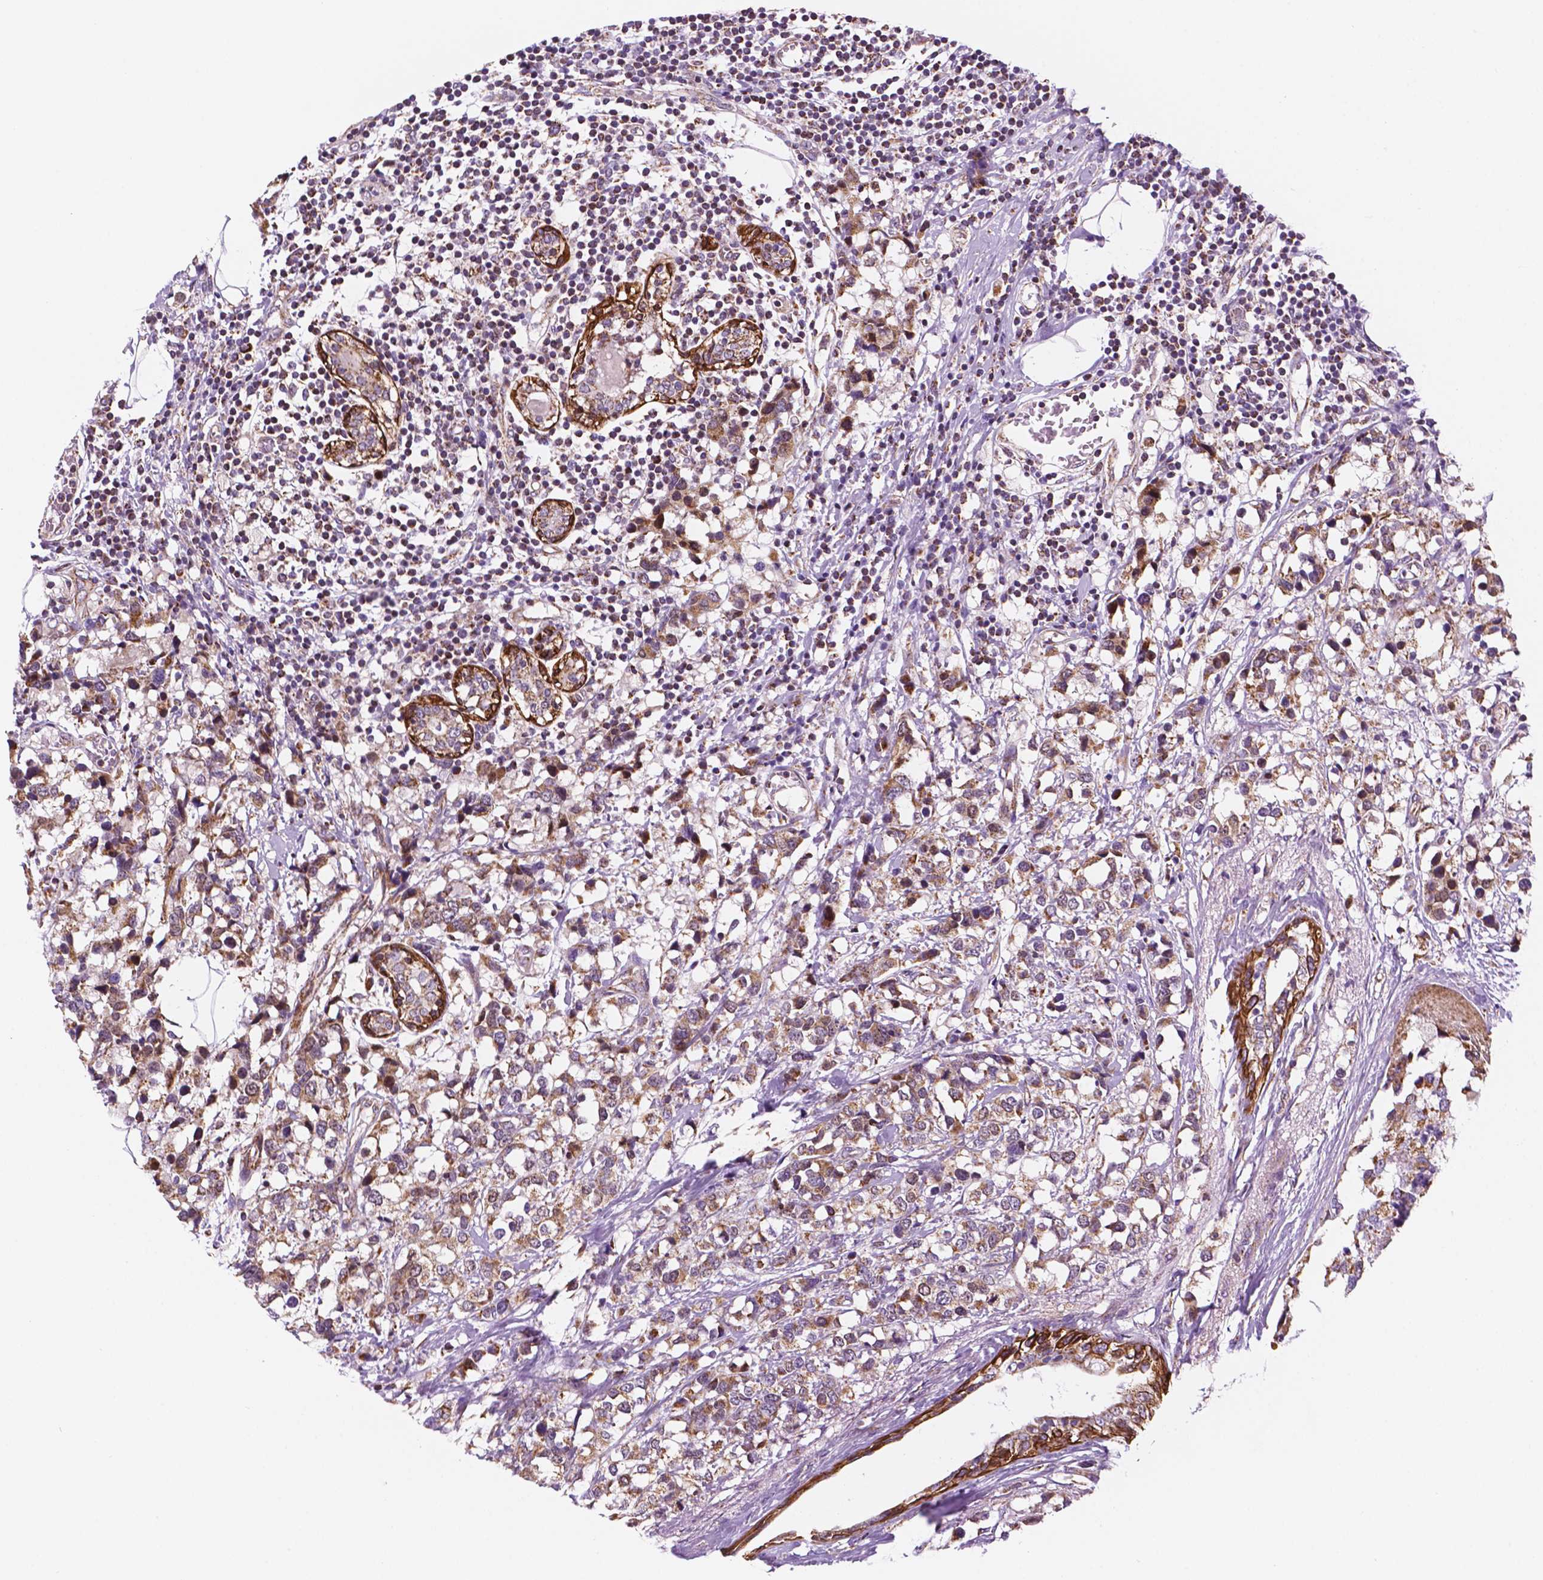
{"staining": {"intensity": "moderate", "quantity": ">75%", "location": "cytoplasmic/membranous"}, "tissue": "breast cancer", "cell_type": "Tumor cells", "image_type": "cancer", "snomed": [{"axis": "morphology", "description": "Lobular carcinoma"}, {"axis": "topography", "description": "Breast"}], "caption": "Immunohistochemistry image of breast cancer (lobular carcinoma) stained for a protein (brown), which shows medium levels of moderate cytoplasmic/membranous positivity in about >75% of tumor cells.", "gene": "GEMIN4", "patient": {"sex": "female", "age": 59}}